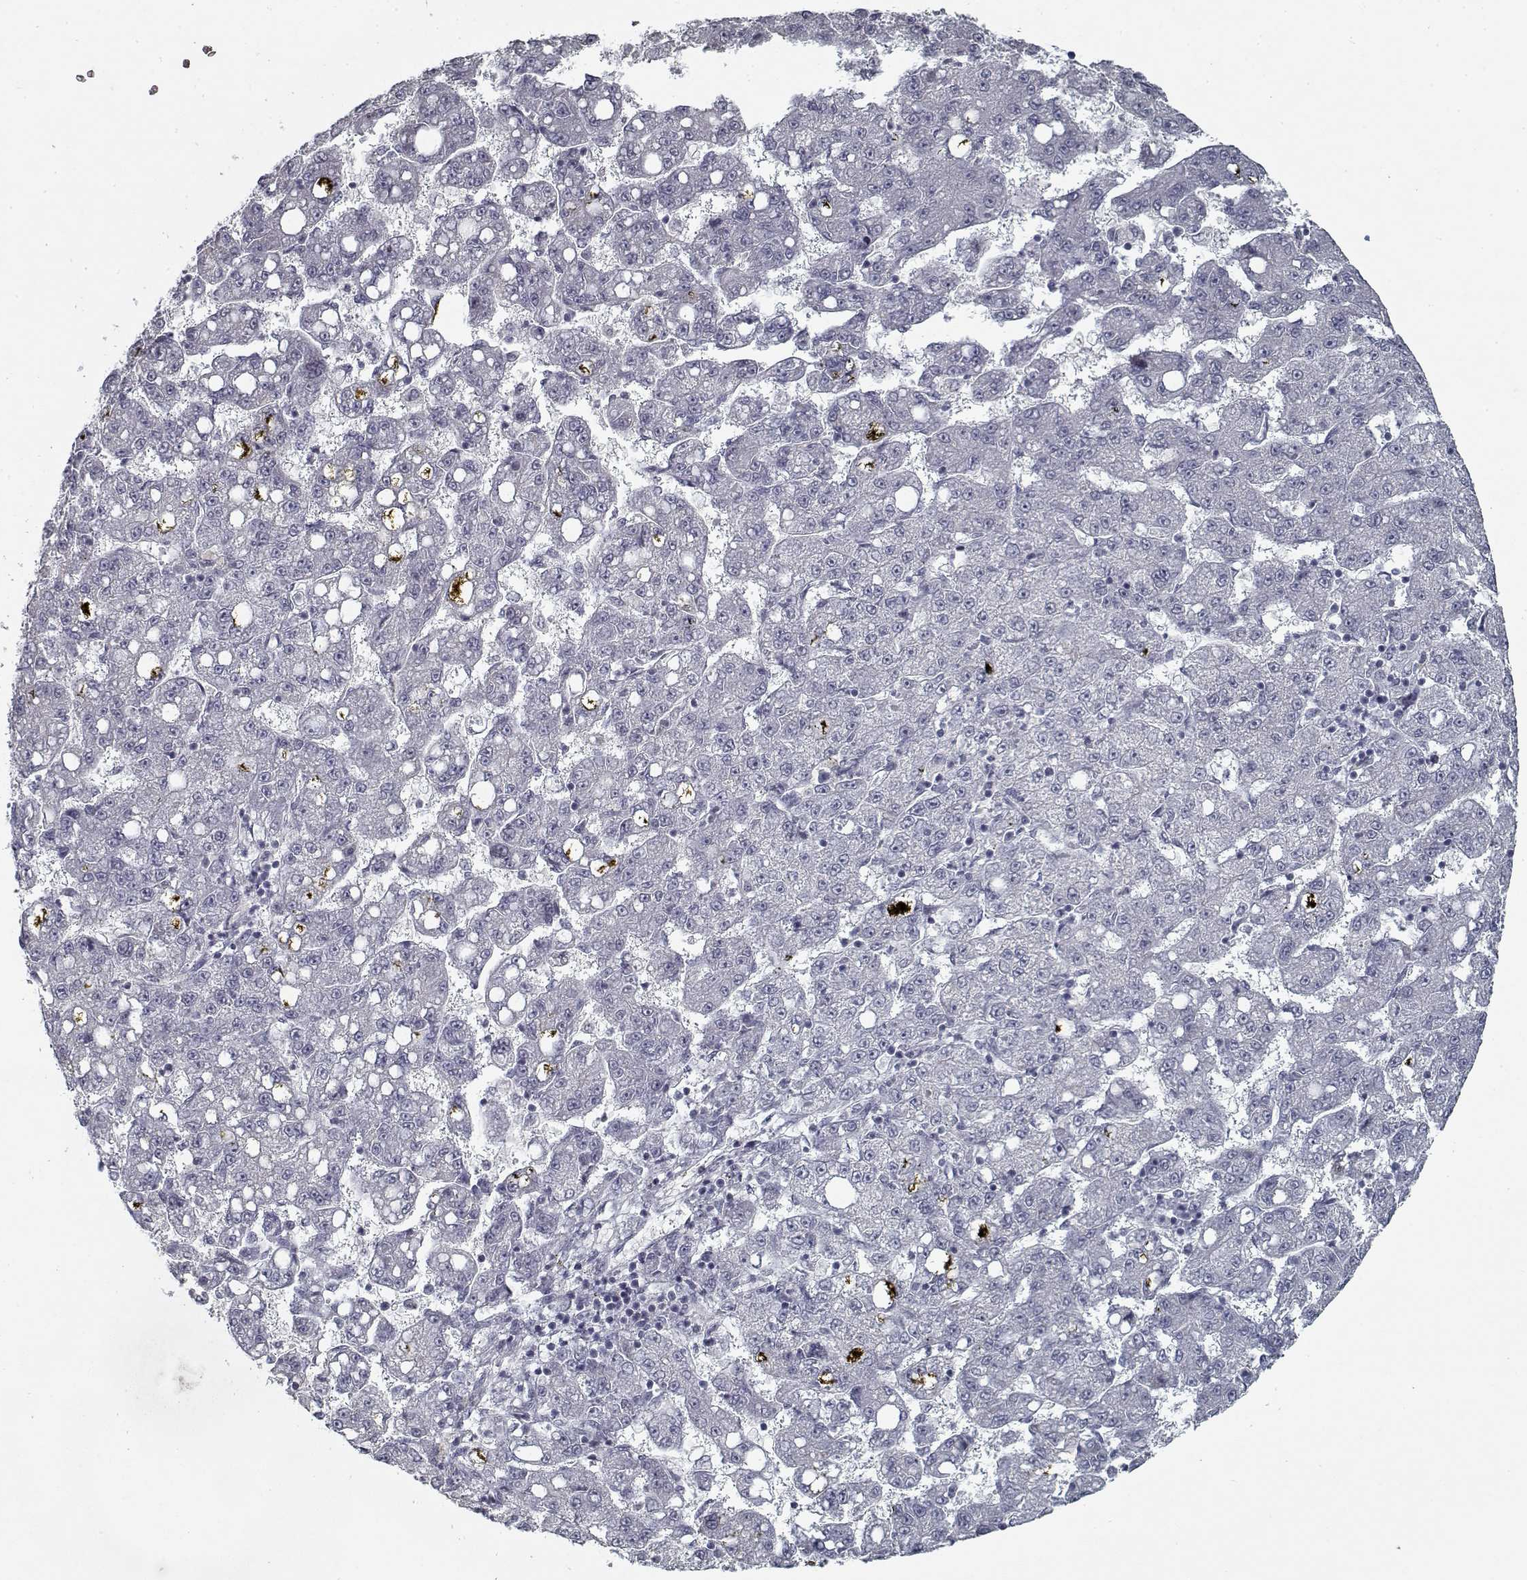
{"staining": {"intensity": "negative", "quantity": "none", "location": "none"}, "tissue": "liver cancer", "cell_type": "Tumor cells", "image_type": "cancer", "snomed": [{"axis": "morphology", "description": "Carcinoma, Hepatocellular, NOS"}, {"axis": "topography", "description": "Liver"}], "caption": "High magnification brightfield microscopy of liver cancer (hepatocellular carcinoma) stained with DAB (3,3'-diaminobenzidine) (brown) and counterstained with hematoxylin (blue): tumor cells show no significant expression.", "gene": "GAD2", "patient": {"sex": "female", "age": 65}}